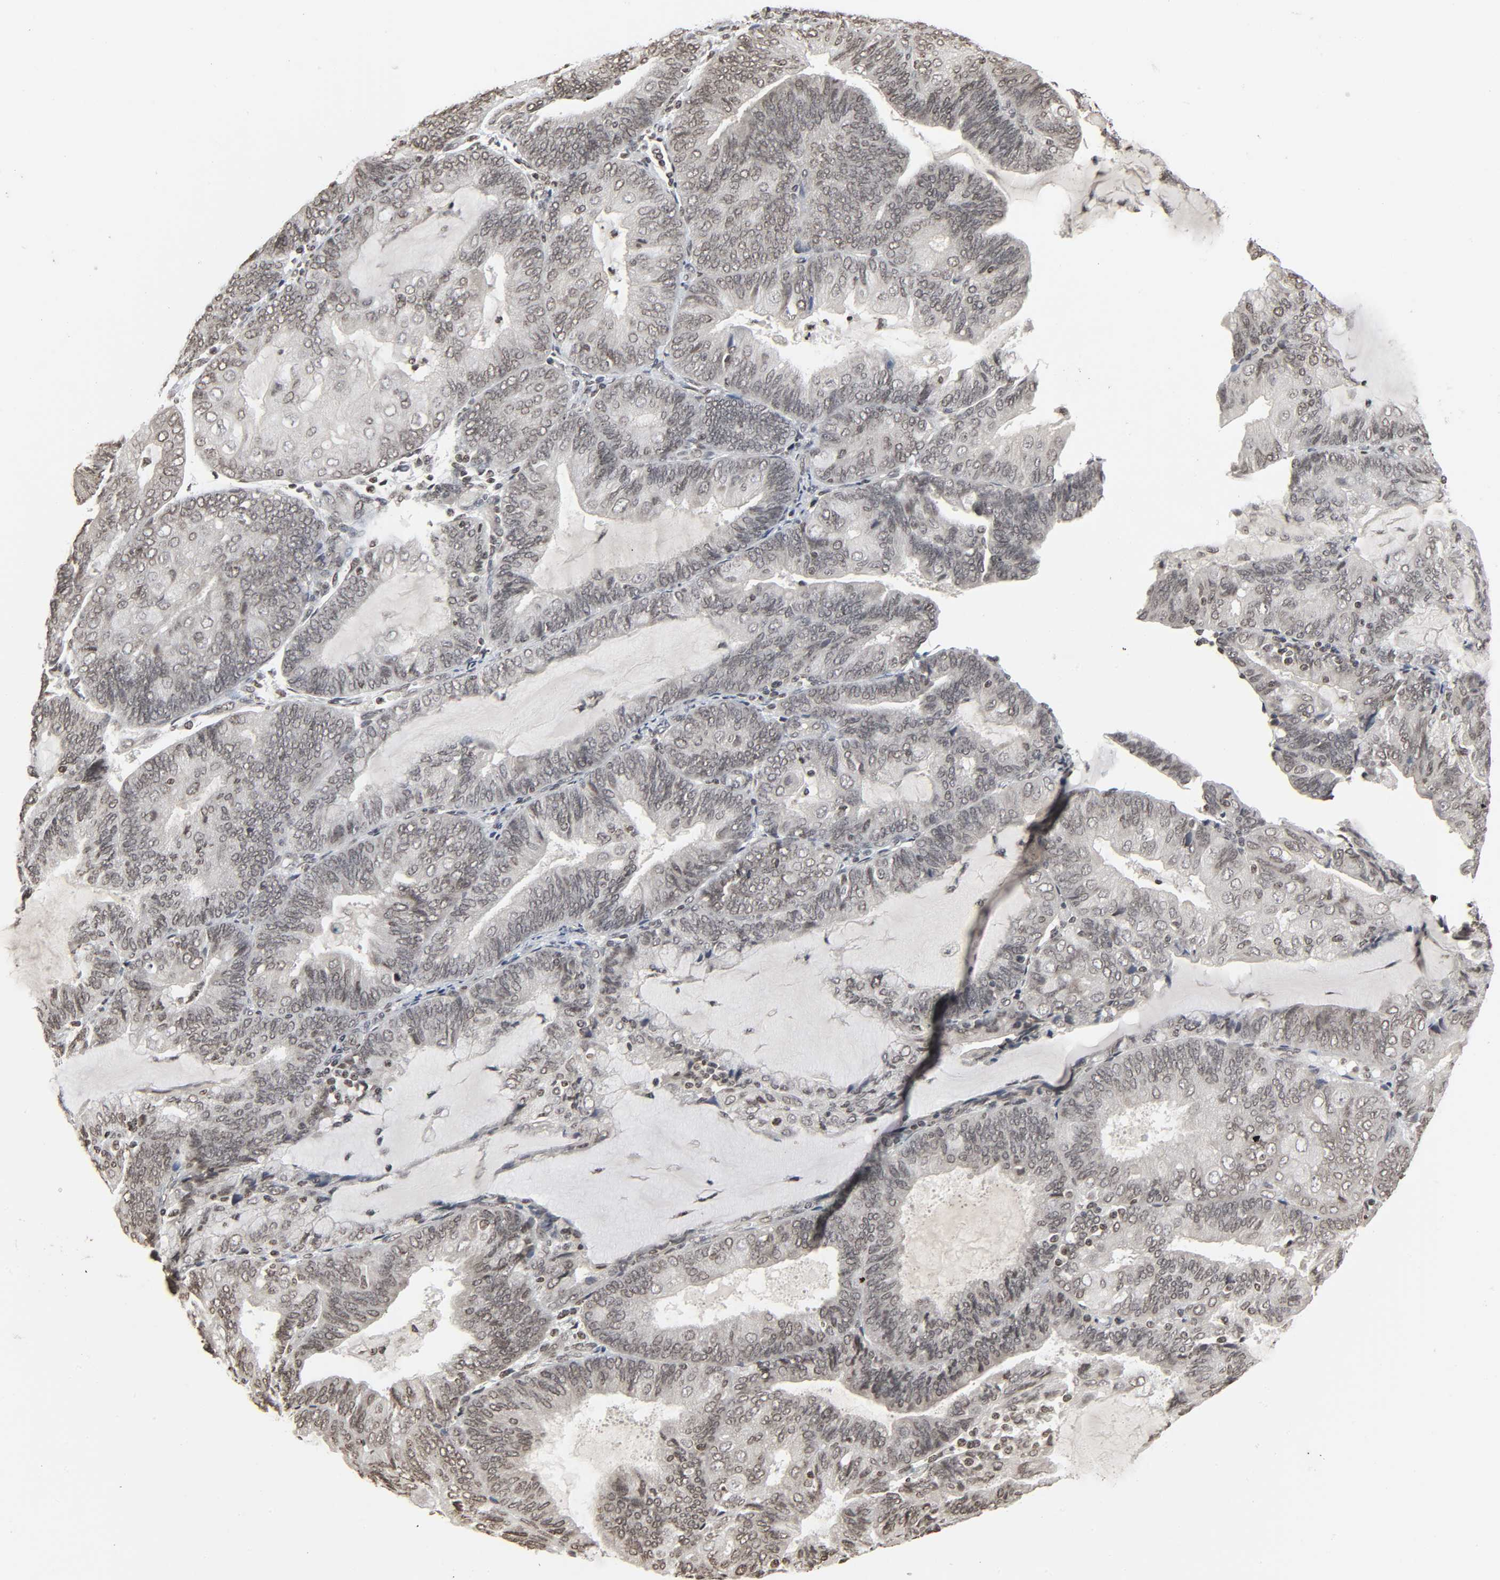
{"staining": {"intensity": "moderate", "quantity": ">75%", "location": "nuclear"}, "tissue": "endometrial cancer", "cell_type": "Tumor cells", "image_type": "cancer", "snomed": [{"axis": "morphology", "description": "Adenocarcinoma, NOS"}, {"axis": "topography", "description": "Endometrium"}], "caption": "The histopathology image reveals immunohistochemical staining of adenocarcinoma (endometrial). There is moderate nuclear positivity is identified in about >75% of tumor cells.", "gene": "ELAVL1", "patient": {"sex": "female", "age": 81}}